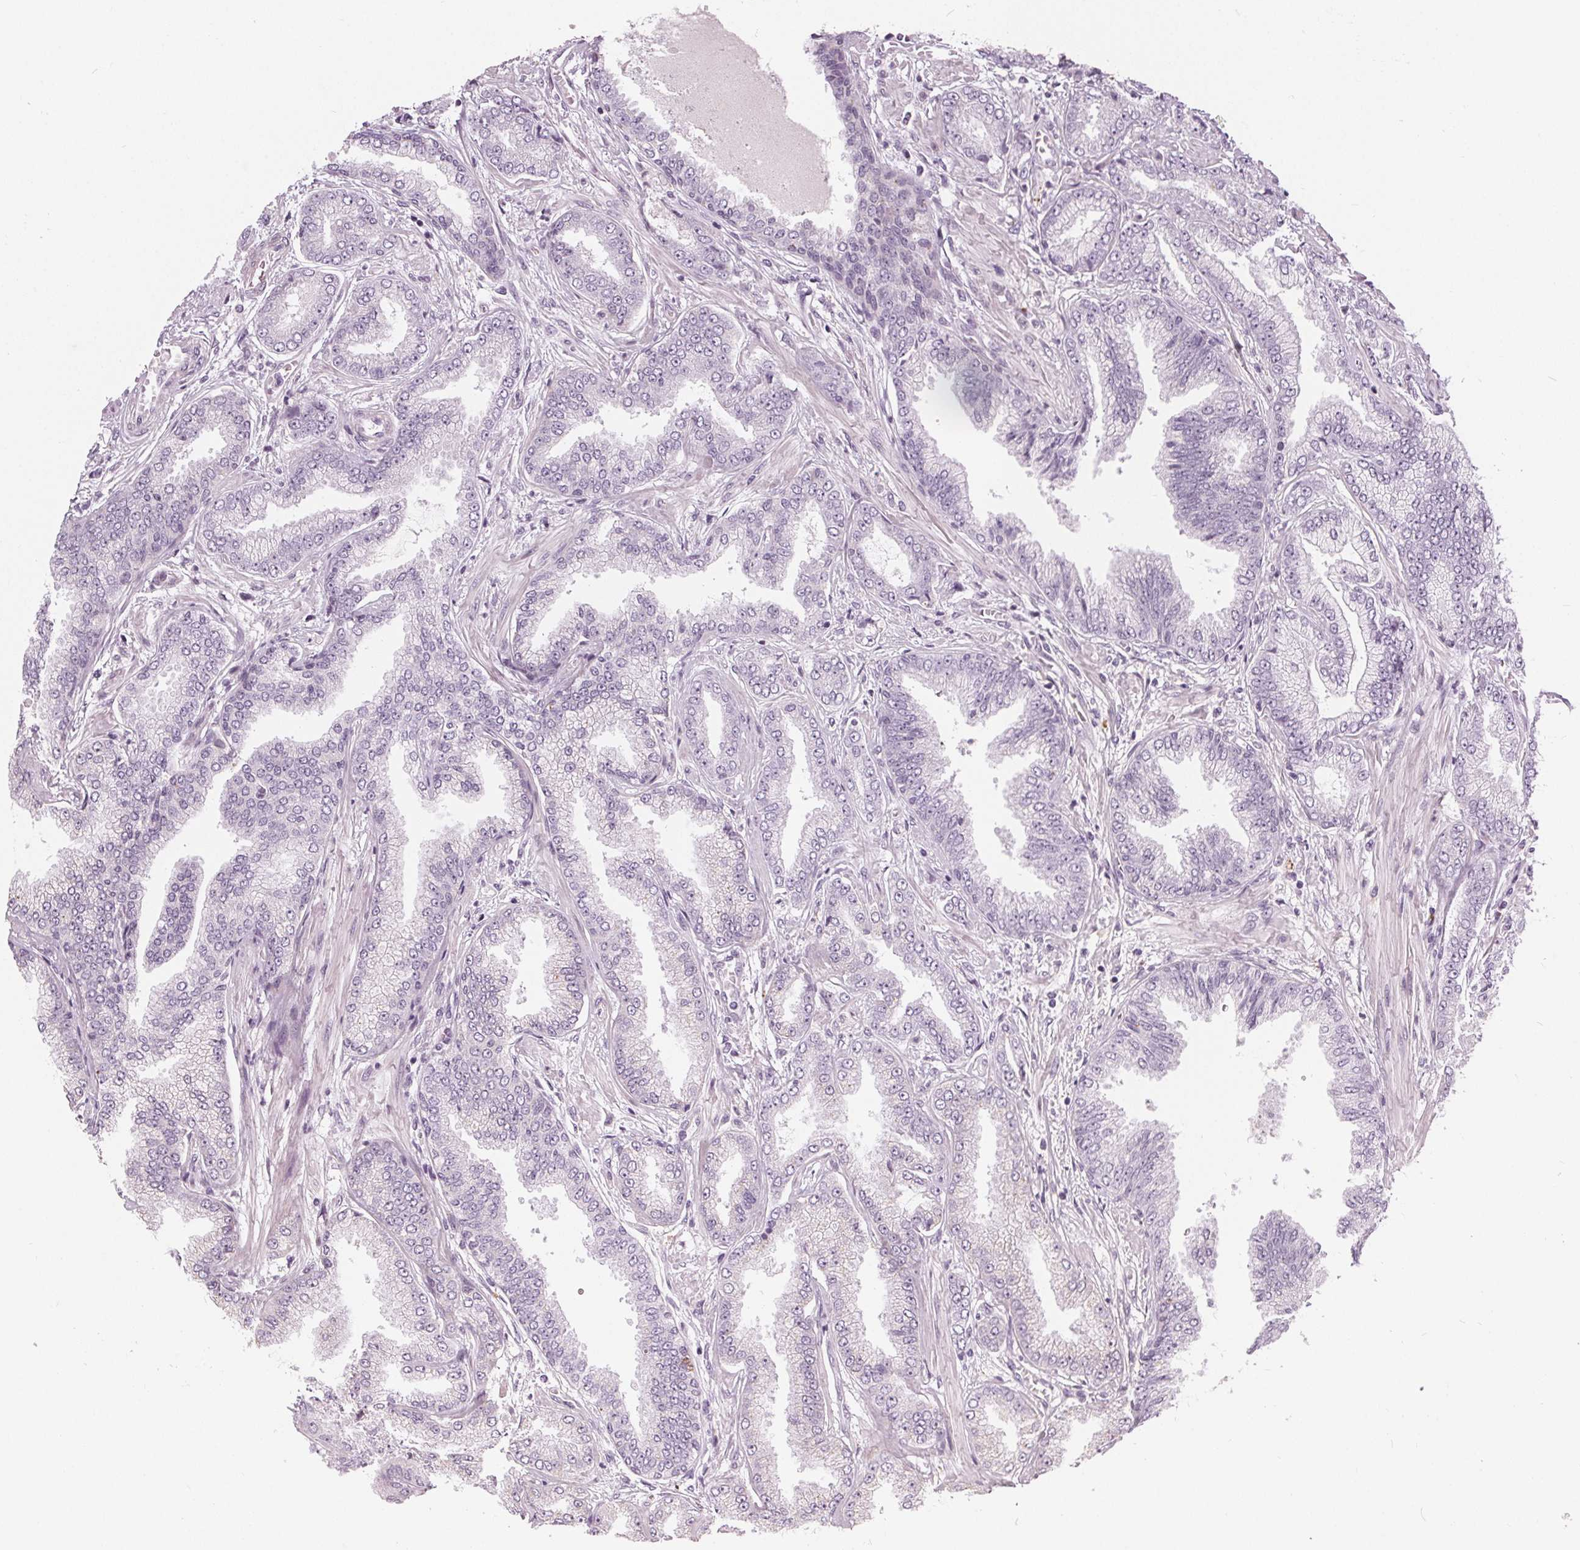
{"staining": {"intensity": "negative", "quantity": "none", "location": "none"}, "tissue": "prostate cancer", "cell_type": "Tumor cells", "image_type": "cancer", "snomed": [{"axis": "morphology", "description": "Adenocarcinoma, Low grade"}, {"axis": "topography", "description": "Prostate"}], "caption": "Immunohistochemistry (IHC) photomicrograph of adenocarcinoma (low-grade) (prostate) stained for a protein (brown), which reveals no staining in tumor cells.", "gene": "HOPX", "patient": {"sex": "male", "age": 55}}